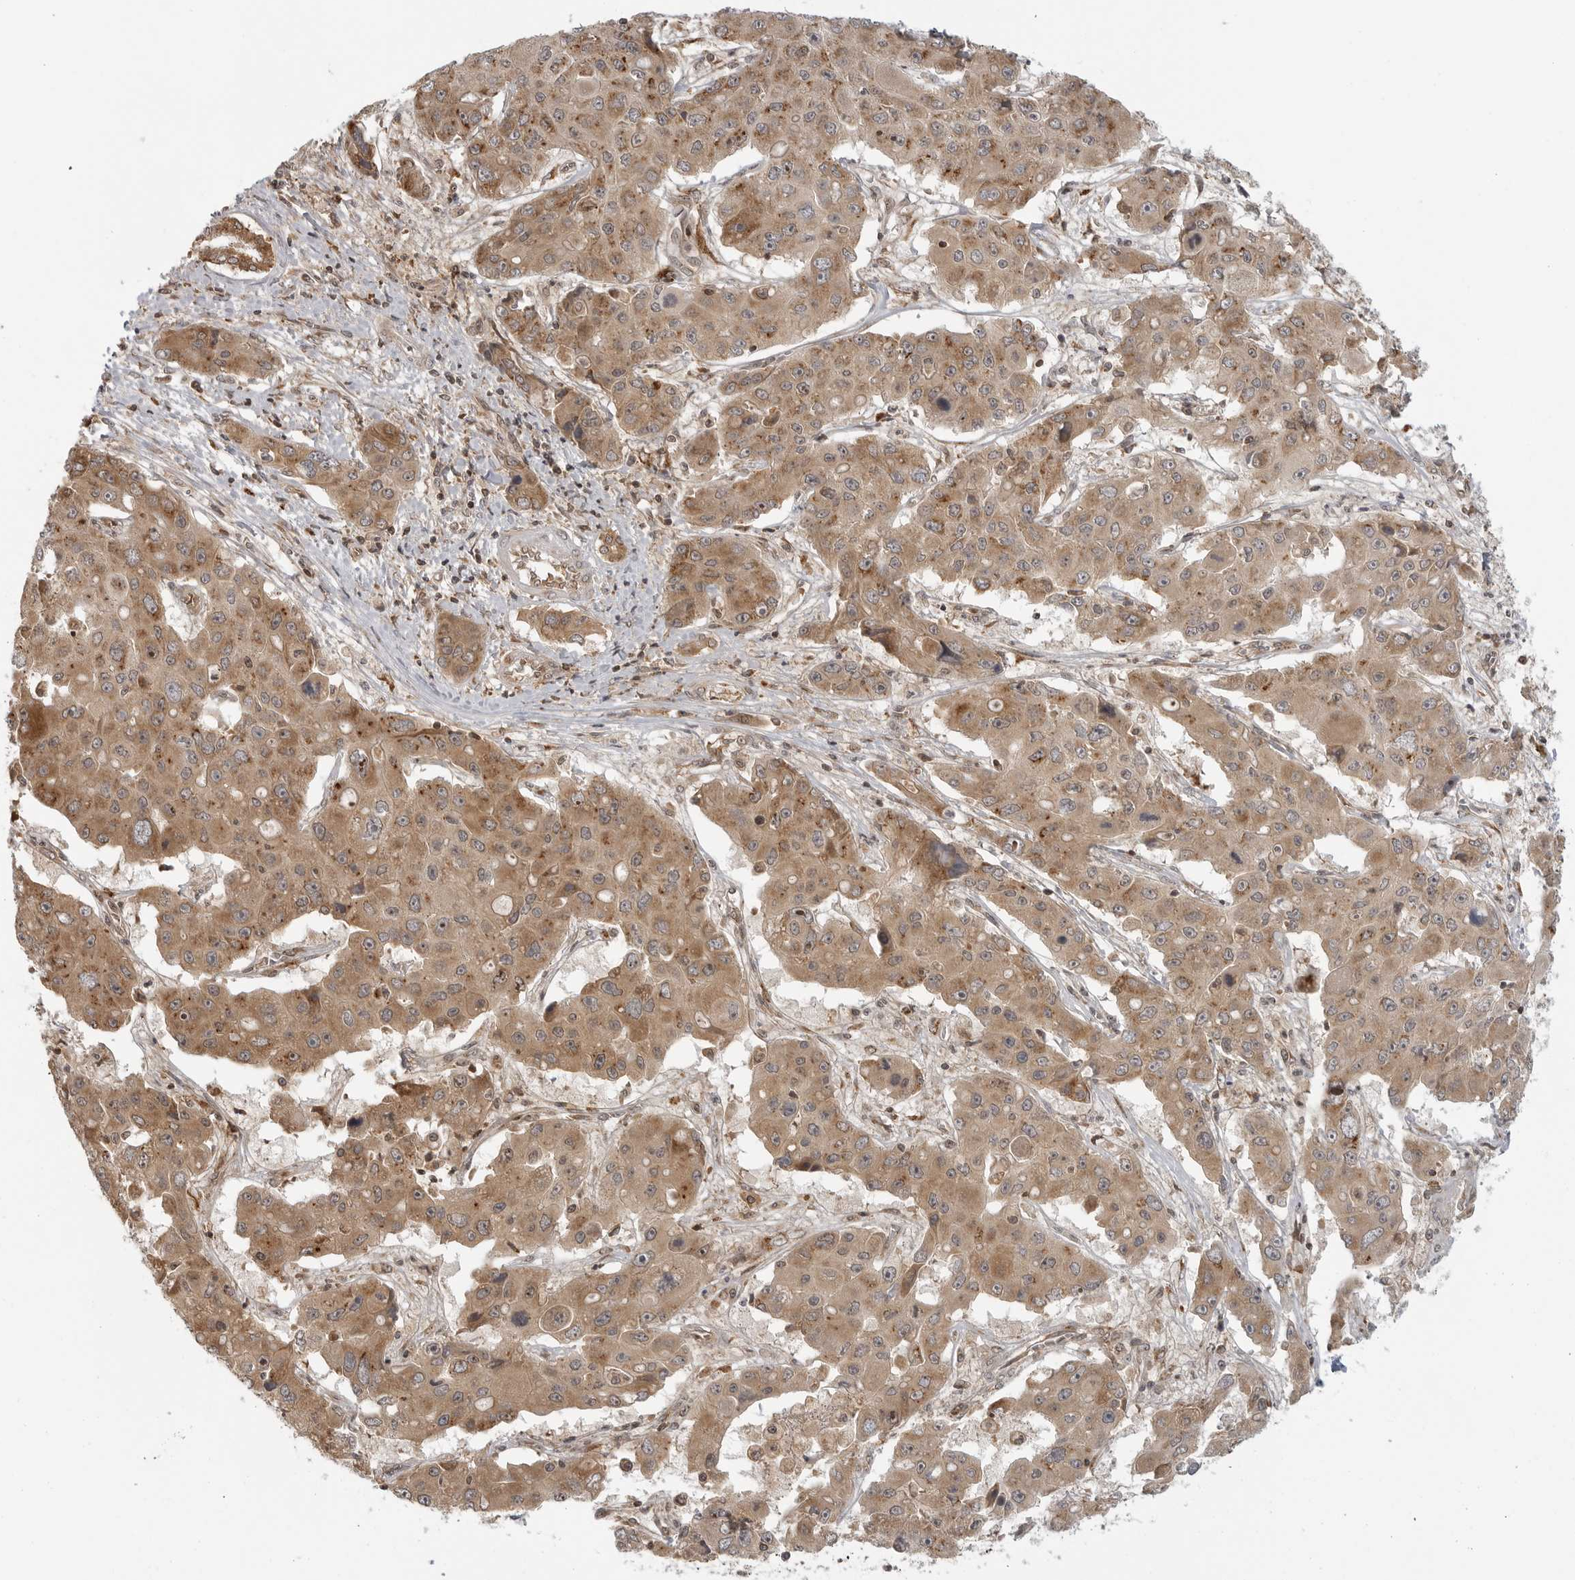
{"staining": {"intensity": "moderate", "quantity": ">75%", "location": "cytoplasmic/membranous"}, "tissue": "liver cancer", "cell_type": "Tumor cells", "image_type": "cancer", "snomed": [{"axis": "morphology", "description": "Cholangiocarcinoma"}, {"axis": "topography", "description": "Liver"}], "caption": "Human cholangiocarcinoma (liver) stained with a protein marker exhibits moderate staining in tumor cells.", "gene": "COPA", "patient": {"sex": "male", "age": 67}}